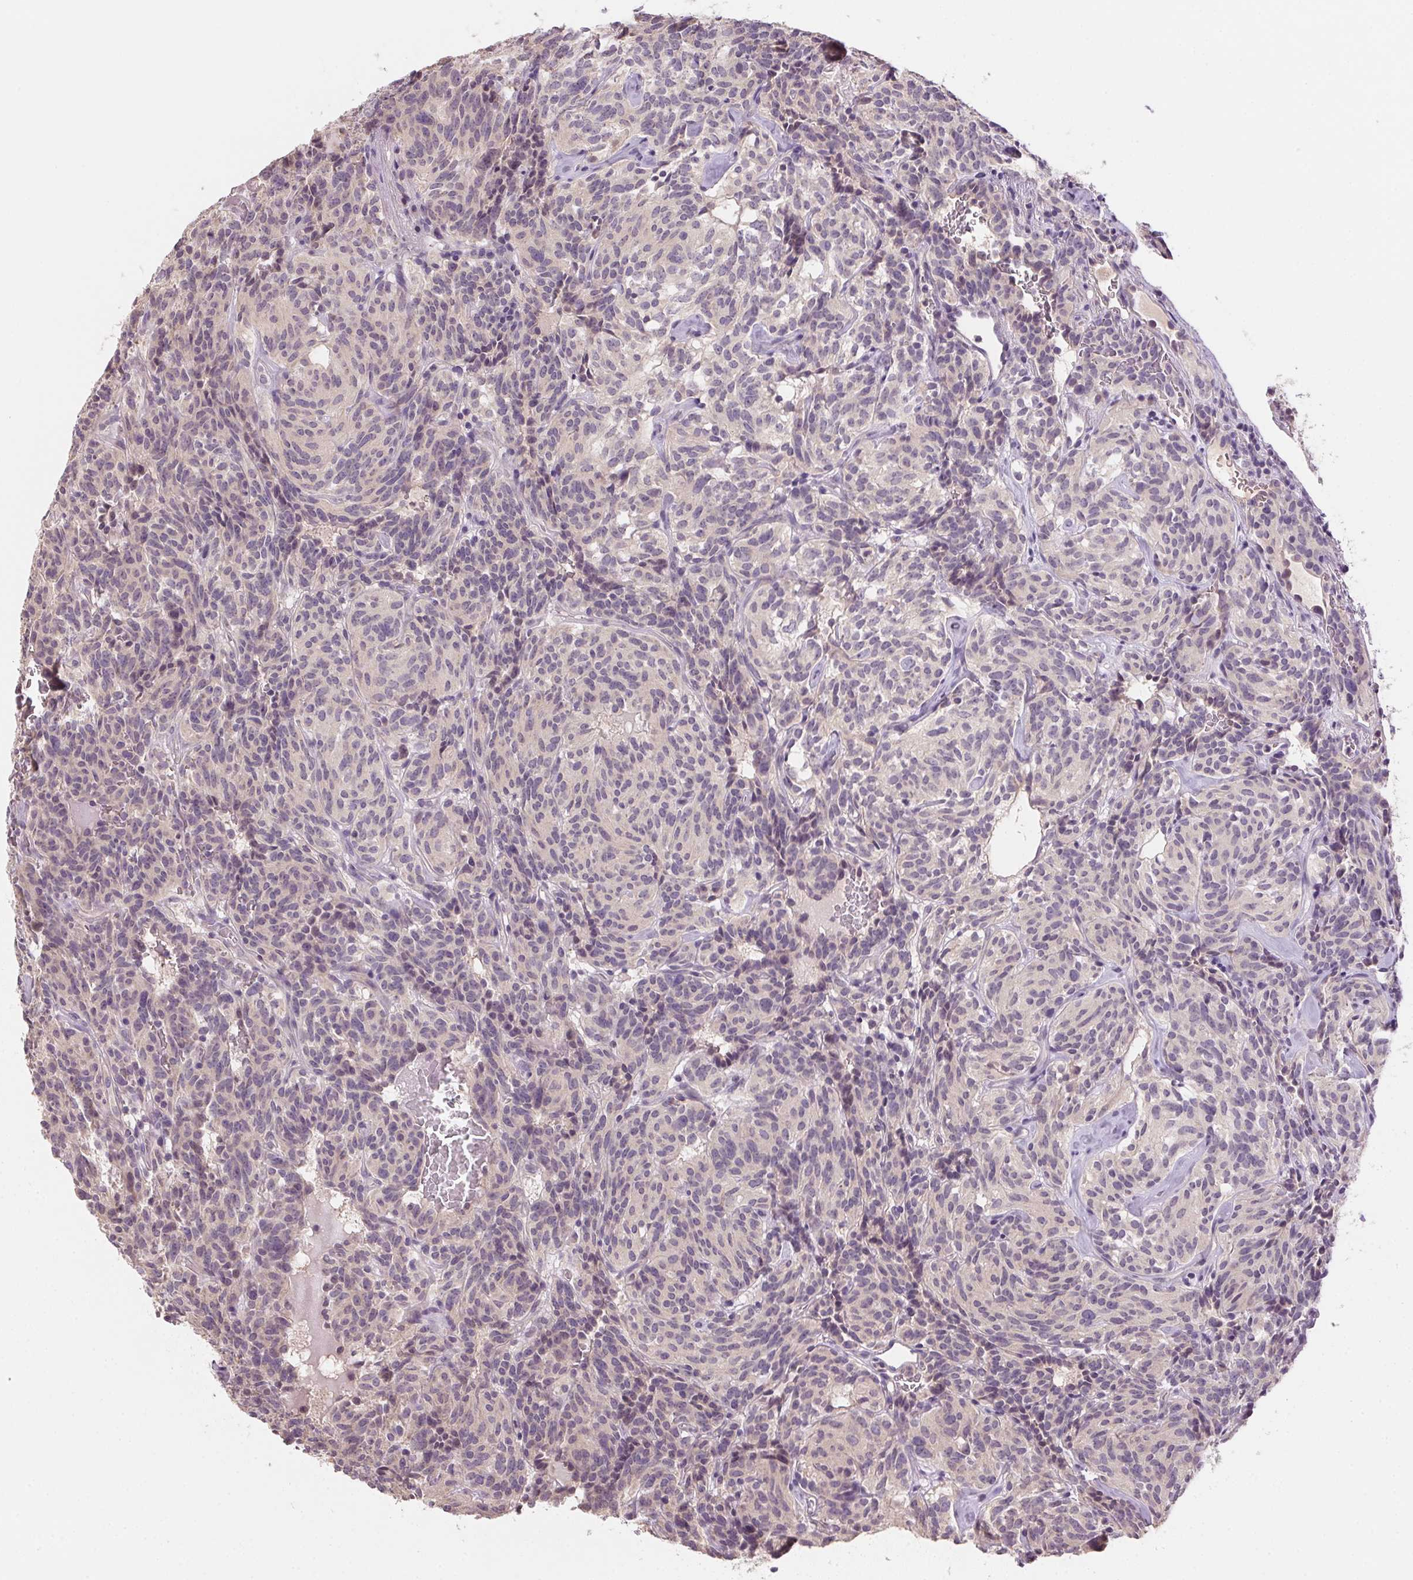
{"staining": {"intensity": "weak", "quantity": "<25%", "location": "nuclear"}, "tissue": "carcinoid", "cell_type": "Tumor cells", "image_type": "cancer", "snomed": [{"axis": "morphology", "description": "Carcinoid, malignant, NOS"}, {"axis": "topography", "description": "Lung"}], "caption": "Tumor cells are negative for protein expression in human malignant carcinoid.", "gene": "ALDH8A1", "patient": {"sex": "female", "age": 61}}